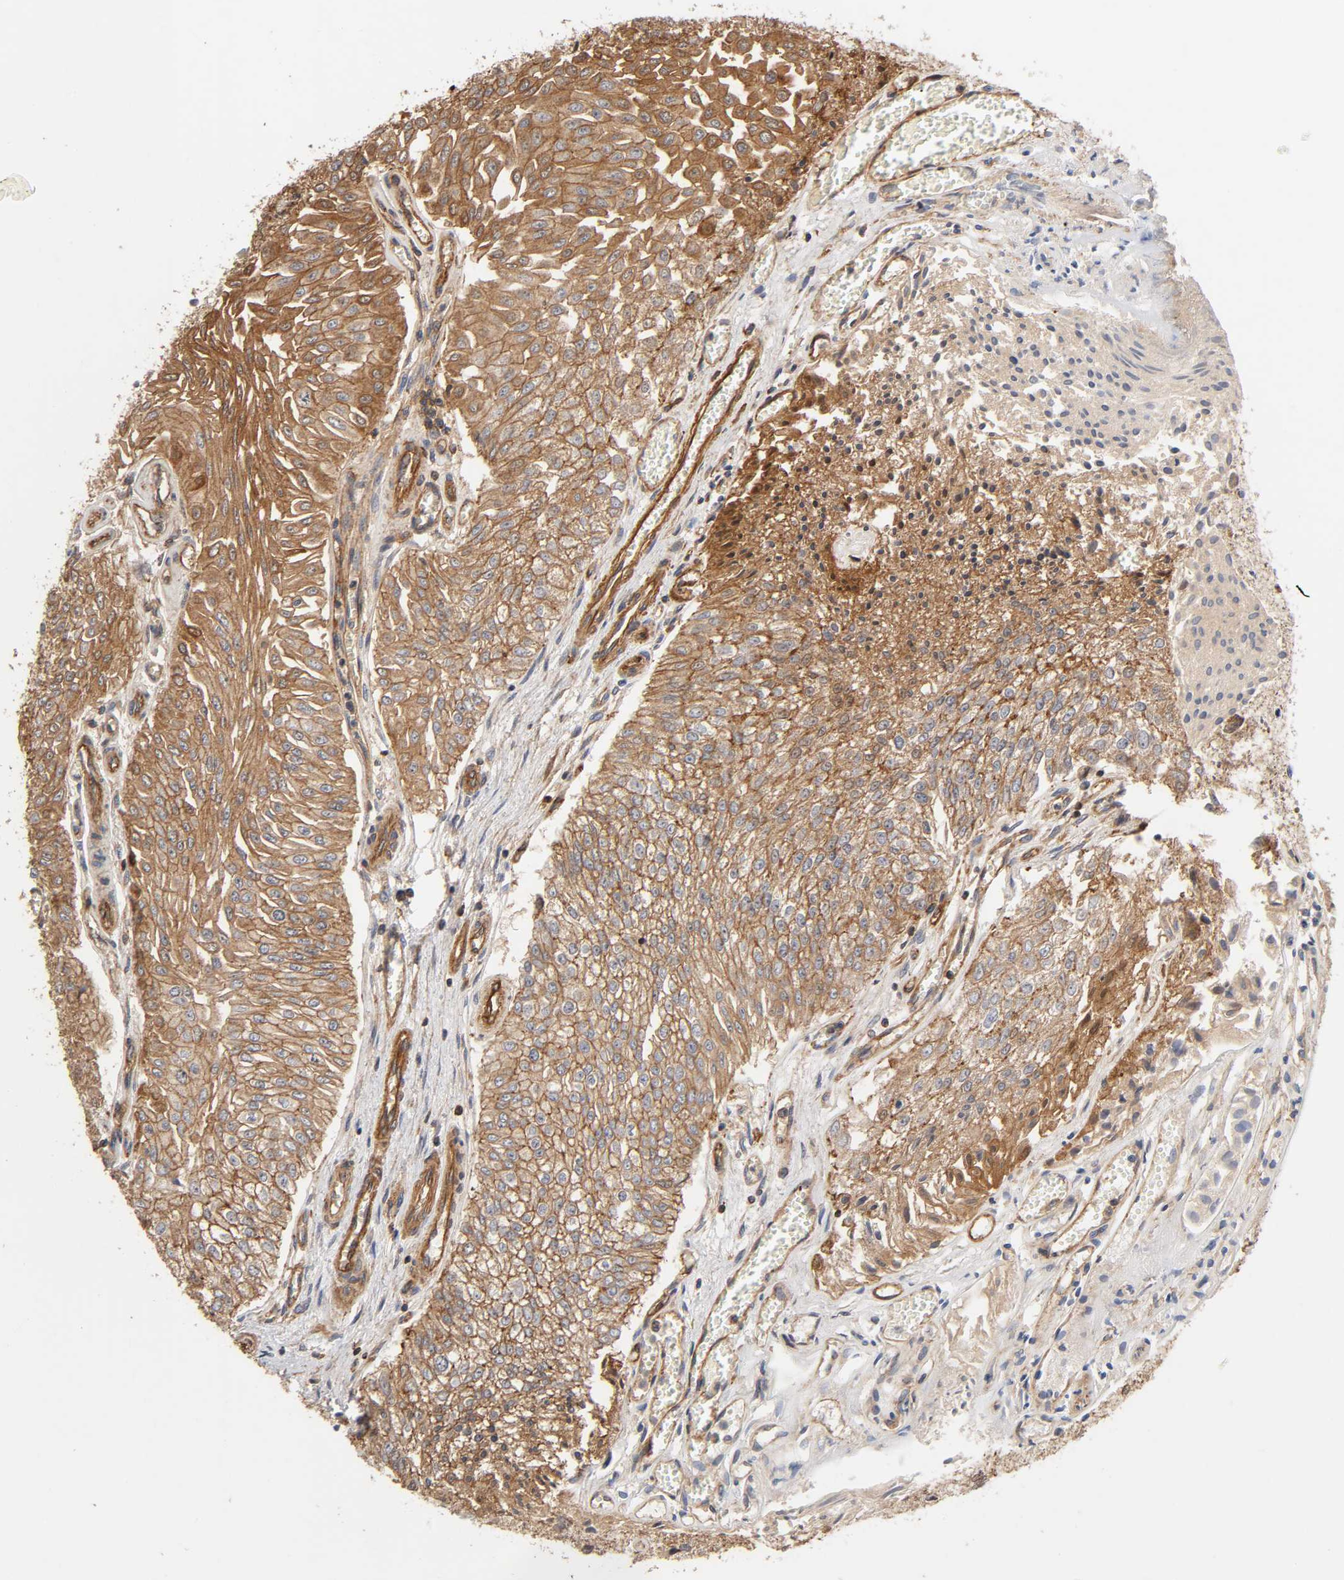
{"staining": {"intensity": "moderate", "quantity": ">75%", "location": "cytoplasmic/membranous"}, "tissue": "urothelial cancer", "cell_type": "Tumor cells", "image_type": "cancer", "snomed": [{"axis": "morphology", "description": "Urothelial carcinoma, Low grade"}, {"axis": "topography", "description": "Urinary bladder"}], "caption": "High-magnification brightfield microscopy of low-grade urothelial carcinoma stained with DAB (3,3'-diaminobenzidine) (brown) and counterstained with hematoxylin (blue). tumor cells exhibit moderate cytoplasmic/membranous positivity is present in approximately>75% of cells.", "gene": "LAMTOR2", "patient": {"sex": "male", "age": 86}}